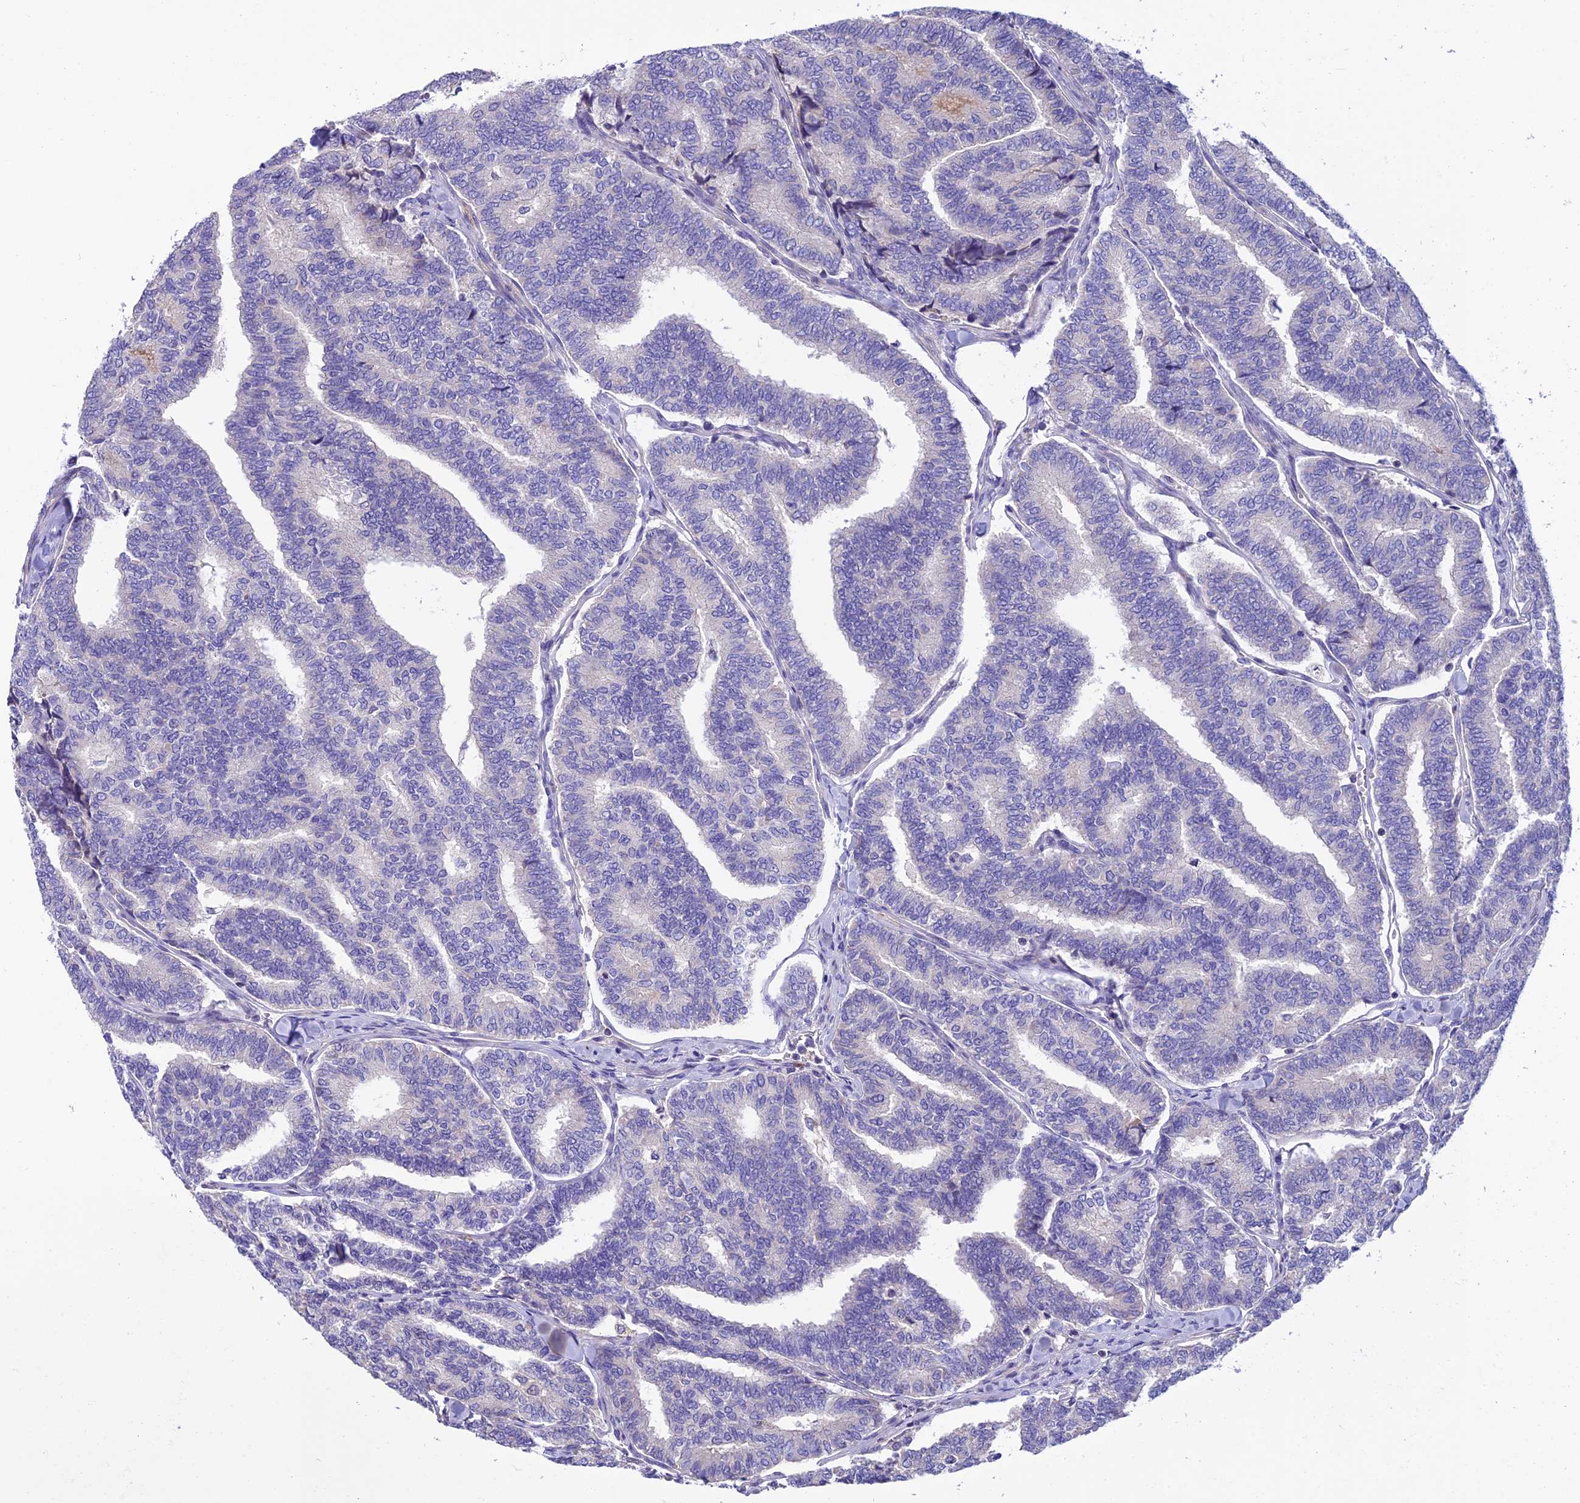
{"staining": {"intensity": "negative", "quantity": "none", "location": "none"}, "tissue": "thyroid cancer", "cell_type": "Tumor cells", "image_type": "cancer", "snomed": [{"axis": "morphology", "description": "Papillary adenocarcinoma, NOS"}, {"axis": "topography", "description": "Thyroid gland"}], "caption": "Tumor cells show no significant positivity in papillary adenocarcinoma (thyroid).", "gene": "FAM178B", "patient": {"sex": "female", "age": 35}}